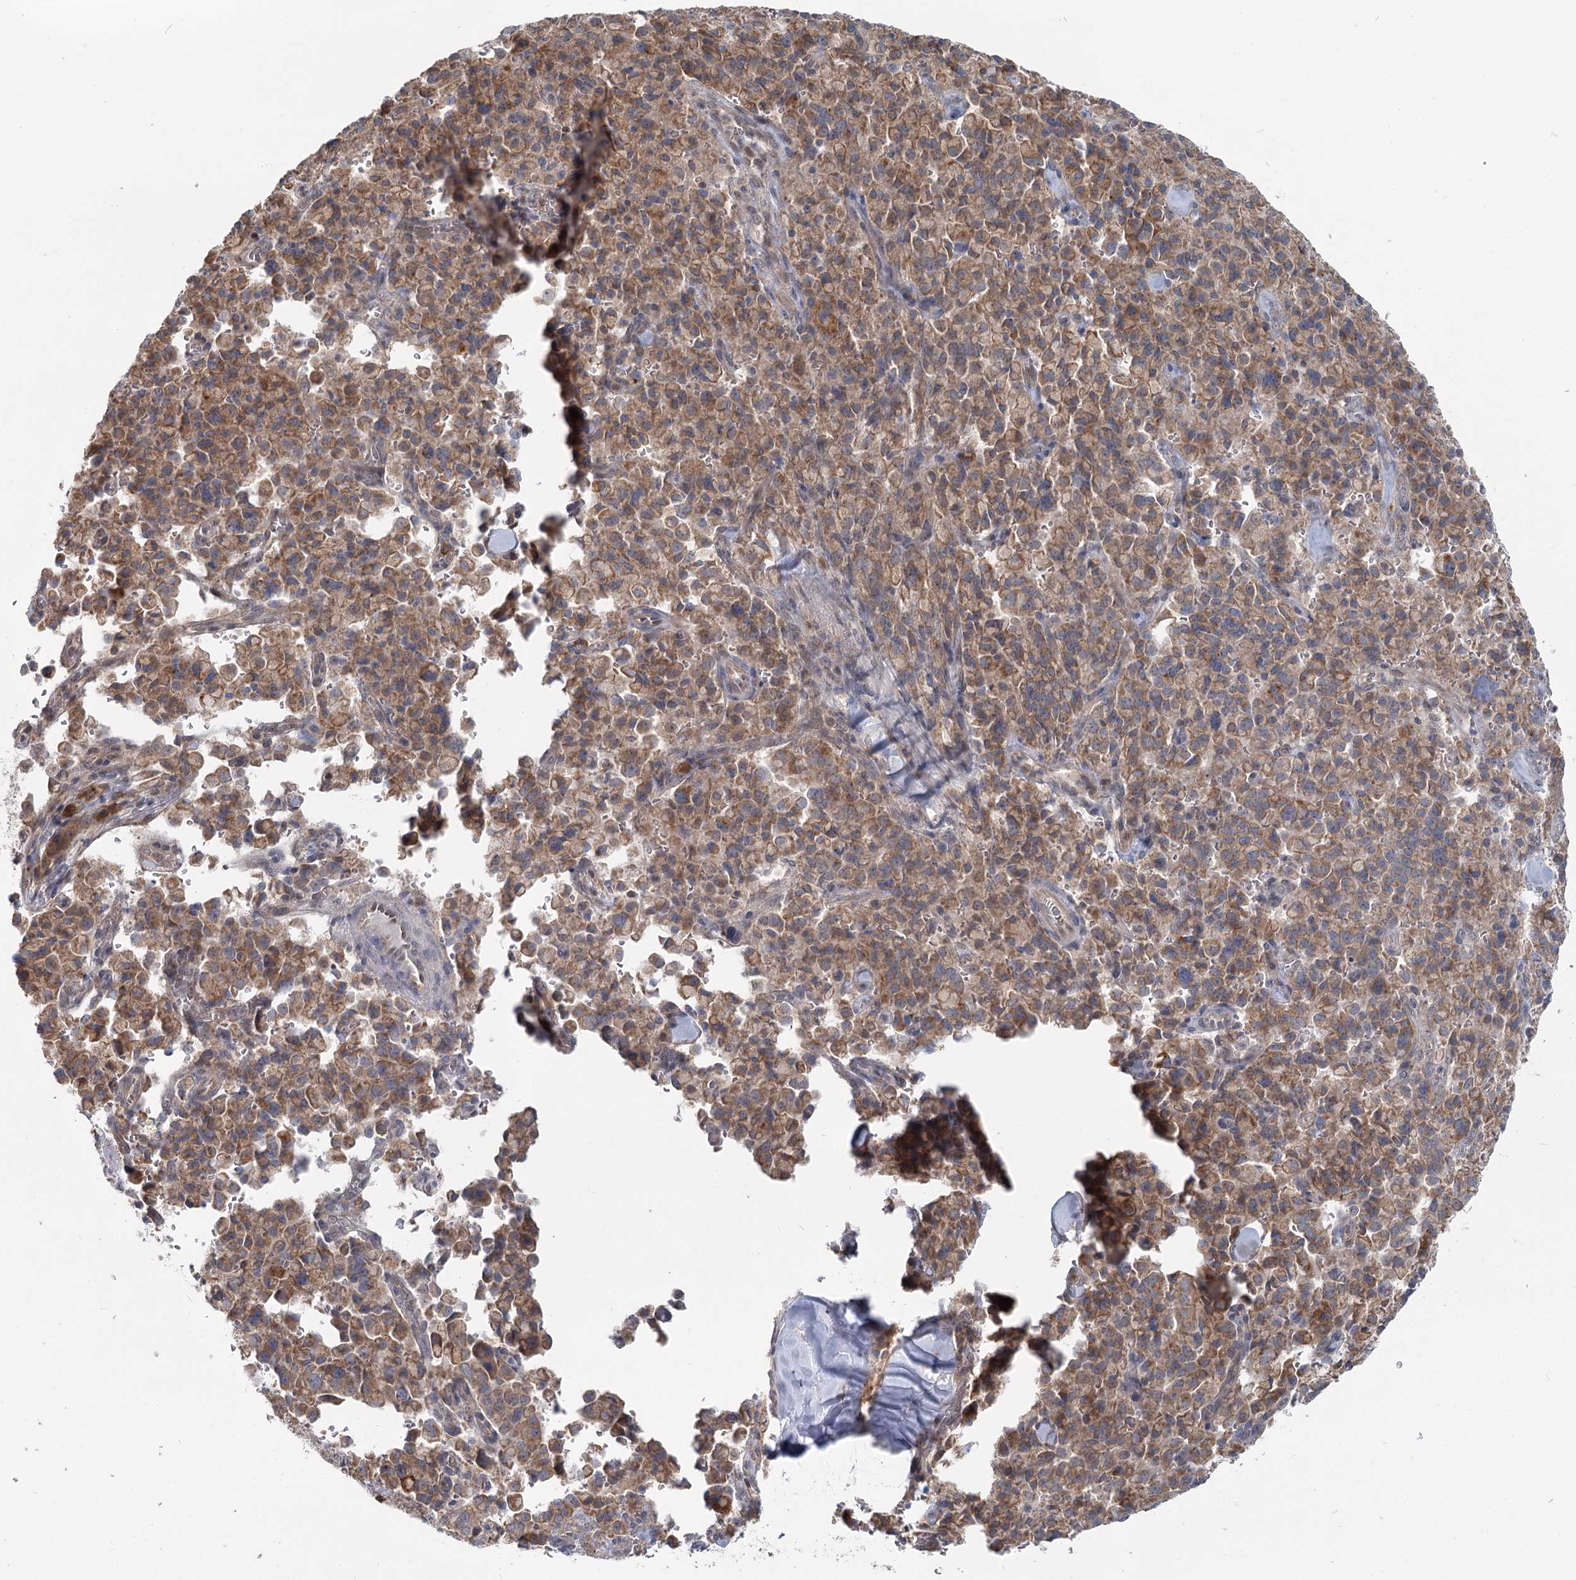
{"staining": {"intensity": "moderate", "quantity": ">75%", "location": "cytoplasmic/membranous"}, "tissue": "pancreatic cancer", "cell_type": "Tumor cells", "image_type": "cancer", "snomed": [{"axis": "morphology", "description": "Adenocarcinoma, NOS"}, {"axis": "topography", "description": "Pancreas"}], "caption": "Moderate cytoplasmic/membranous protein staining is seen in approximately >75% of tumor cells in pancreatic cancer (adenocarcinoma).", "gene": "THNSL1", "patient": {"sex": "male", "age": 65}}